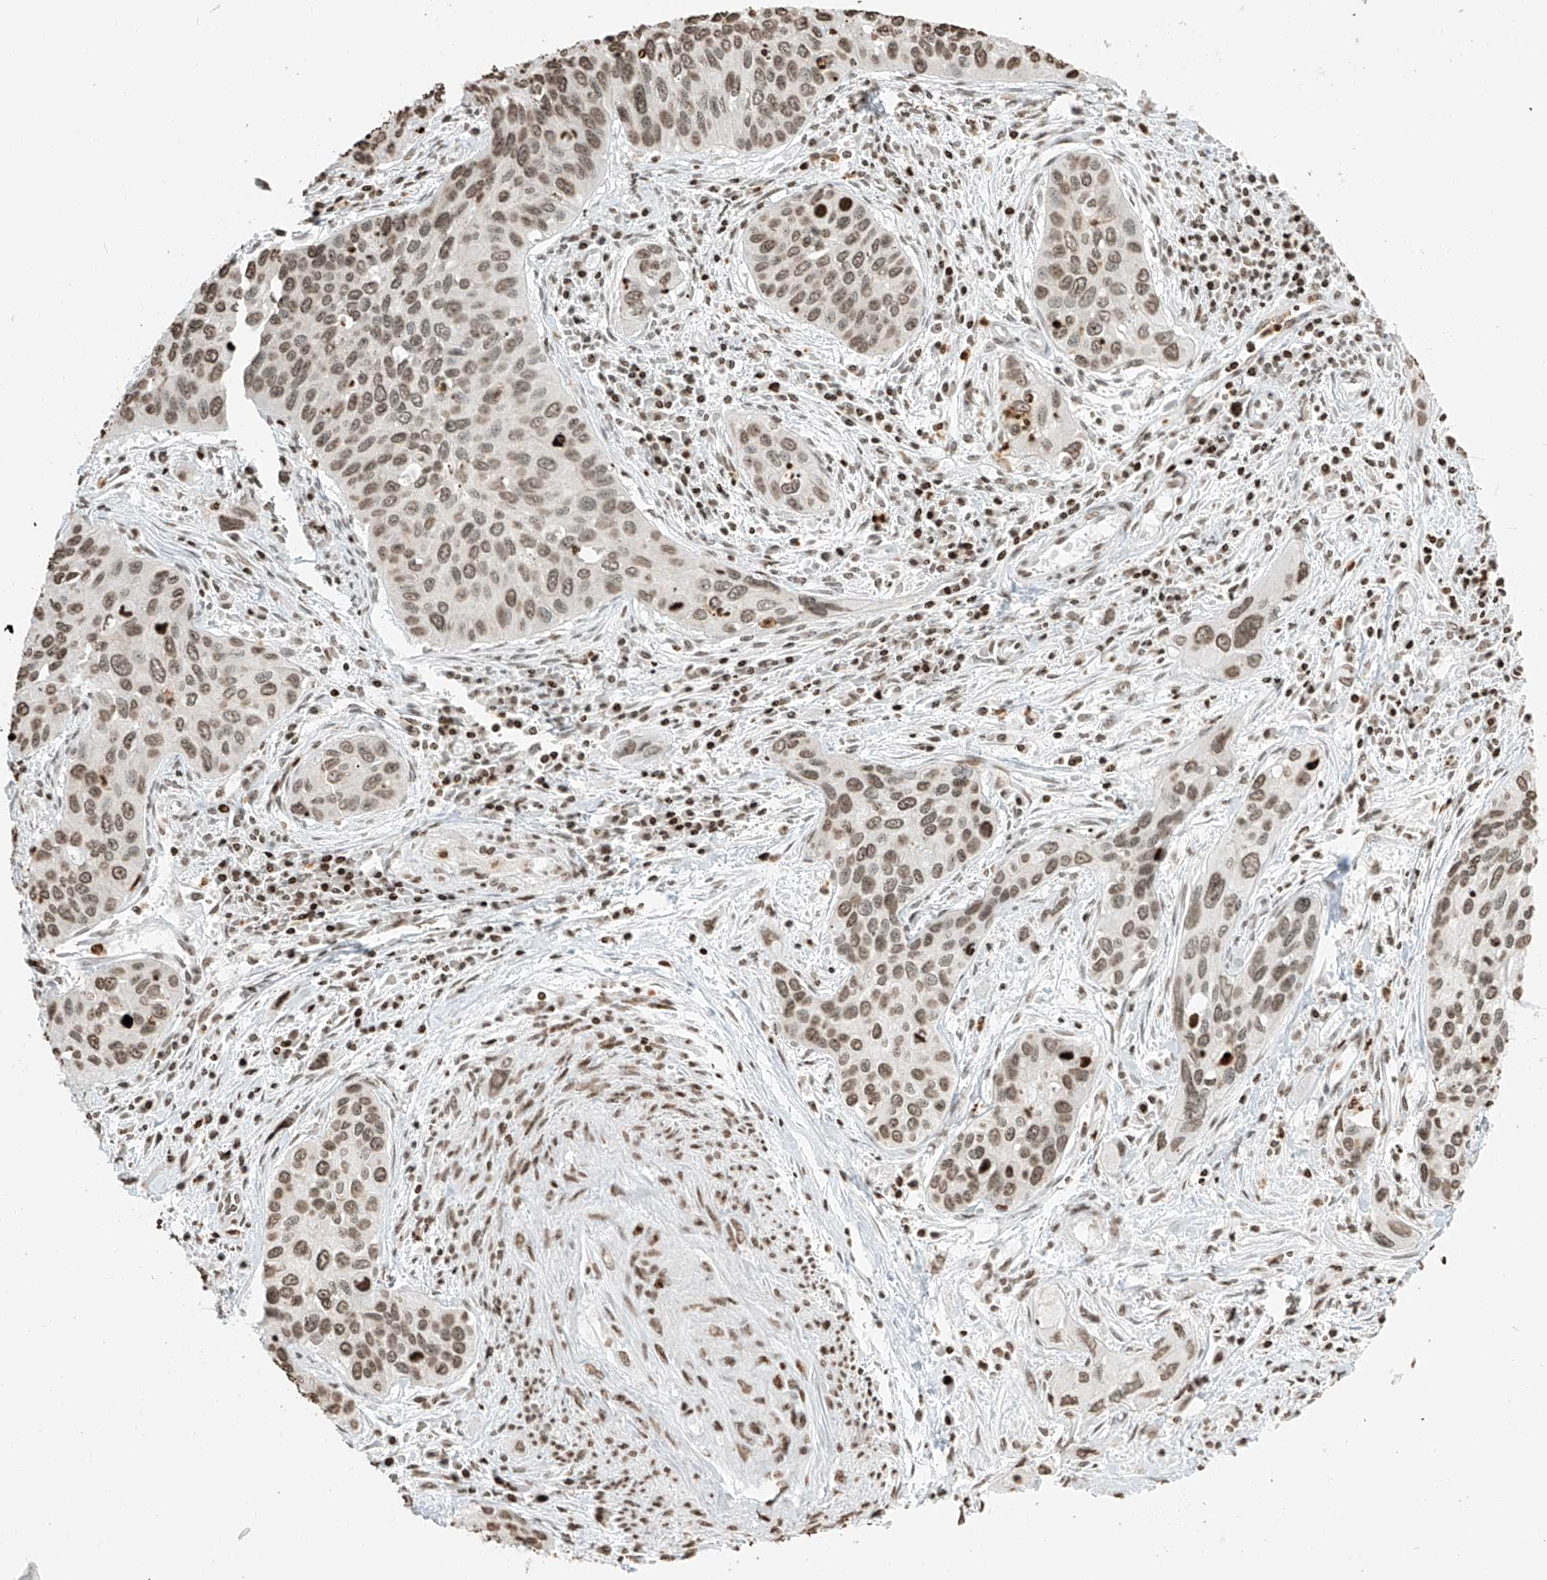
{"staining": {"intensity": "moderate", "quantity": ">75%", "location": "nuclear"}, "tissue": "cervical cancer", "cell_type": "Tumor cells", "image_type": "cancer", "snomed": [{"axis": "morphology", "description": "Squamous cell carcinoma, NOS"}, {"axis": "topography", "description": "Cervix"}], "caption": "Moderate nuclear staining is present in approximately >75% of tumor cells in cervical squamous cell carcinoma.", "gene": "C17orf58", "patient": {"sex": "female", "age": 55}}